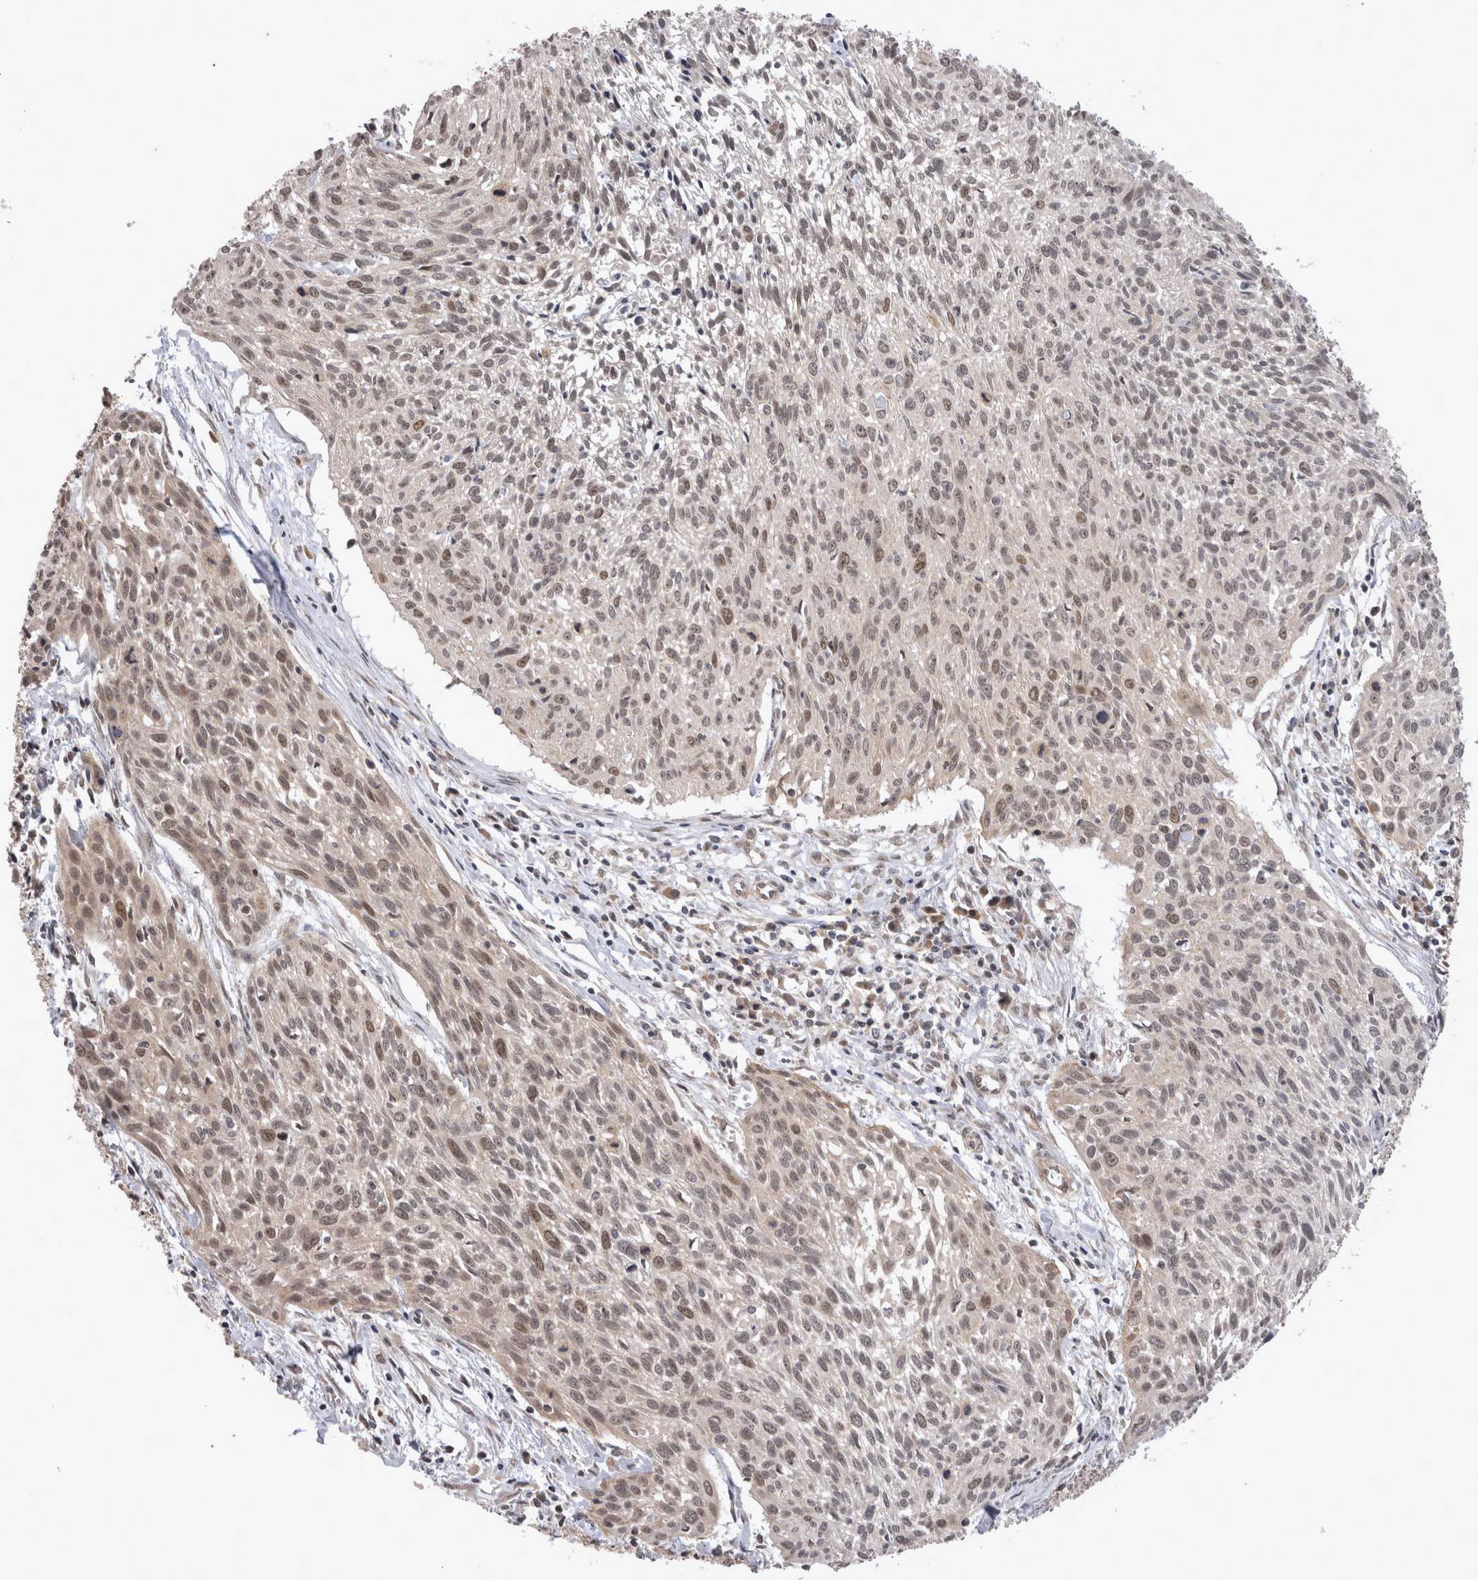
{"staining": {"intensity": "weak", "quantity": ">75%", "location": "nuclear"}, "tissue": "cervical cancer", "cell_type": "Tumor cells", "image_type": "cancer", "snomed": [{"axis": "morphology", "description": "Squamous cell carcinoma, NOS"}, {"axis": "topography", "description": "Cervix"}], "caption": "Human cervical cancer stained with a protein marker exhibits weak staining in tumor cells.", "gene": "TMEM65", "patient": {"sex": "female", "age": 51}}